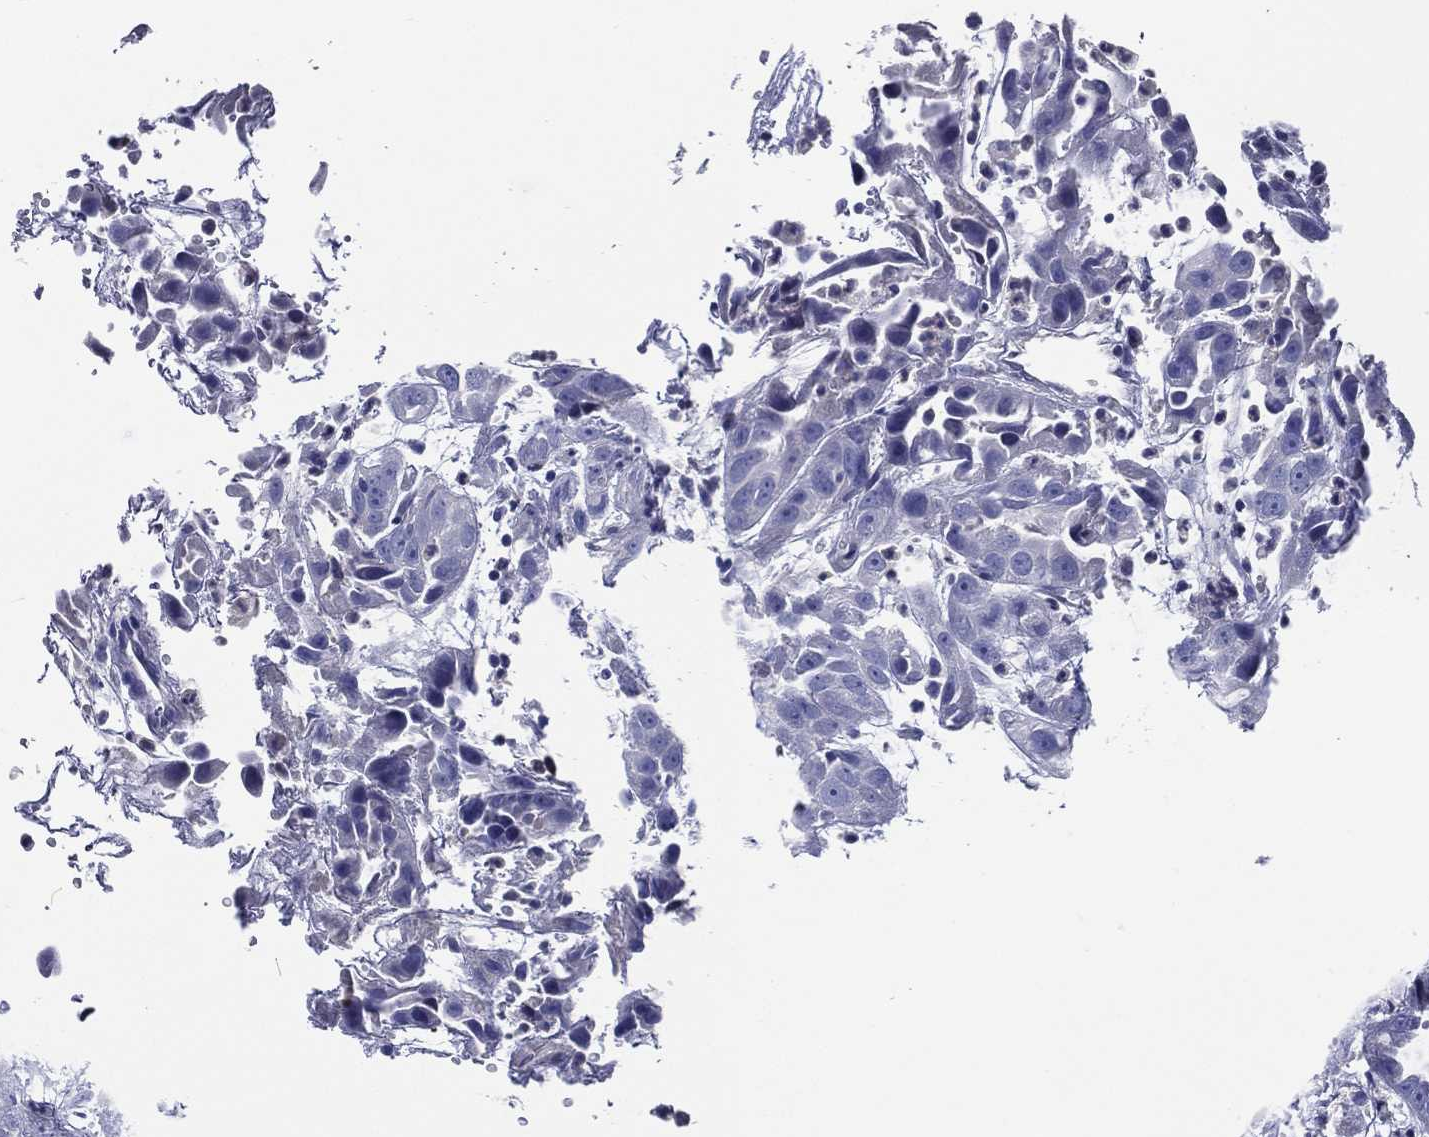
{"staining": {"intensity": "negative", "quantity": "none", "location": "none"}, "tissue": "urothelial cancer", "cell_type": "Tumor cells", "image_type": "cancer", "snomed": [{"axis": "morphology", "description": "Urothelial carcinoma, High grade"}, {"axis": "topography", "description": "Urinary bladder"}], "caption": "Tumor cells are negative for protein expression in human urothelial cancer.", "gene": "ACE2", "patient": {"sex": "female", "age": 41}}